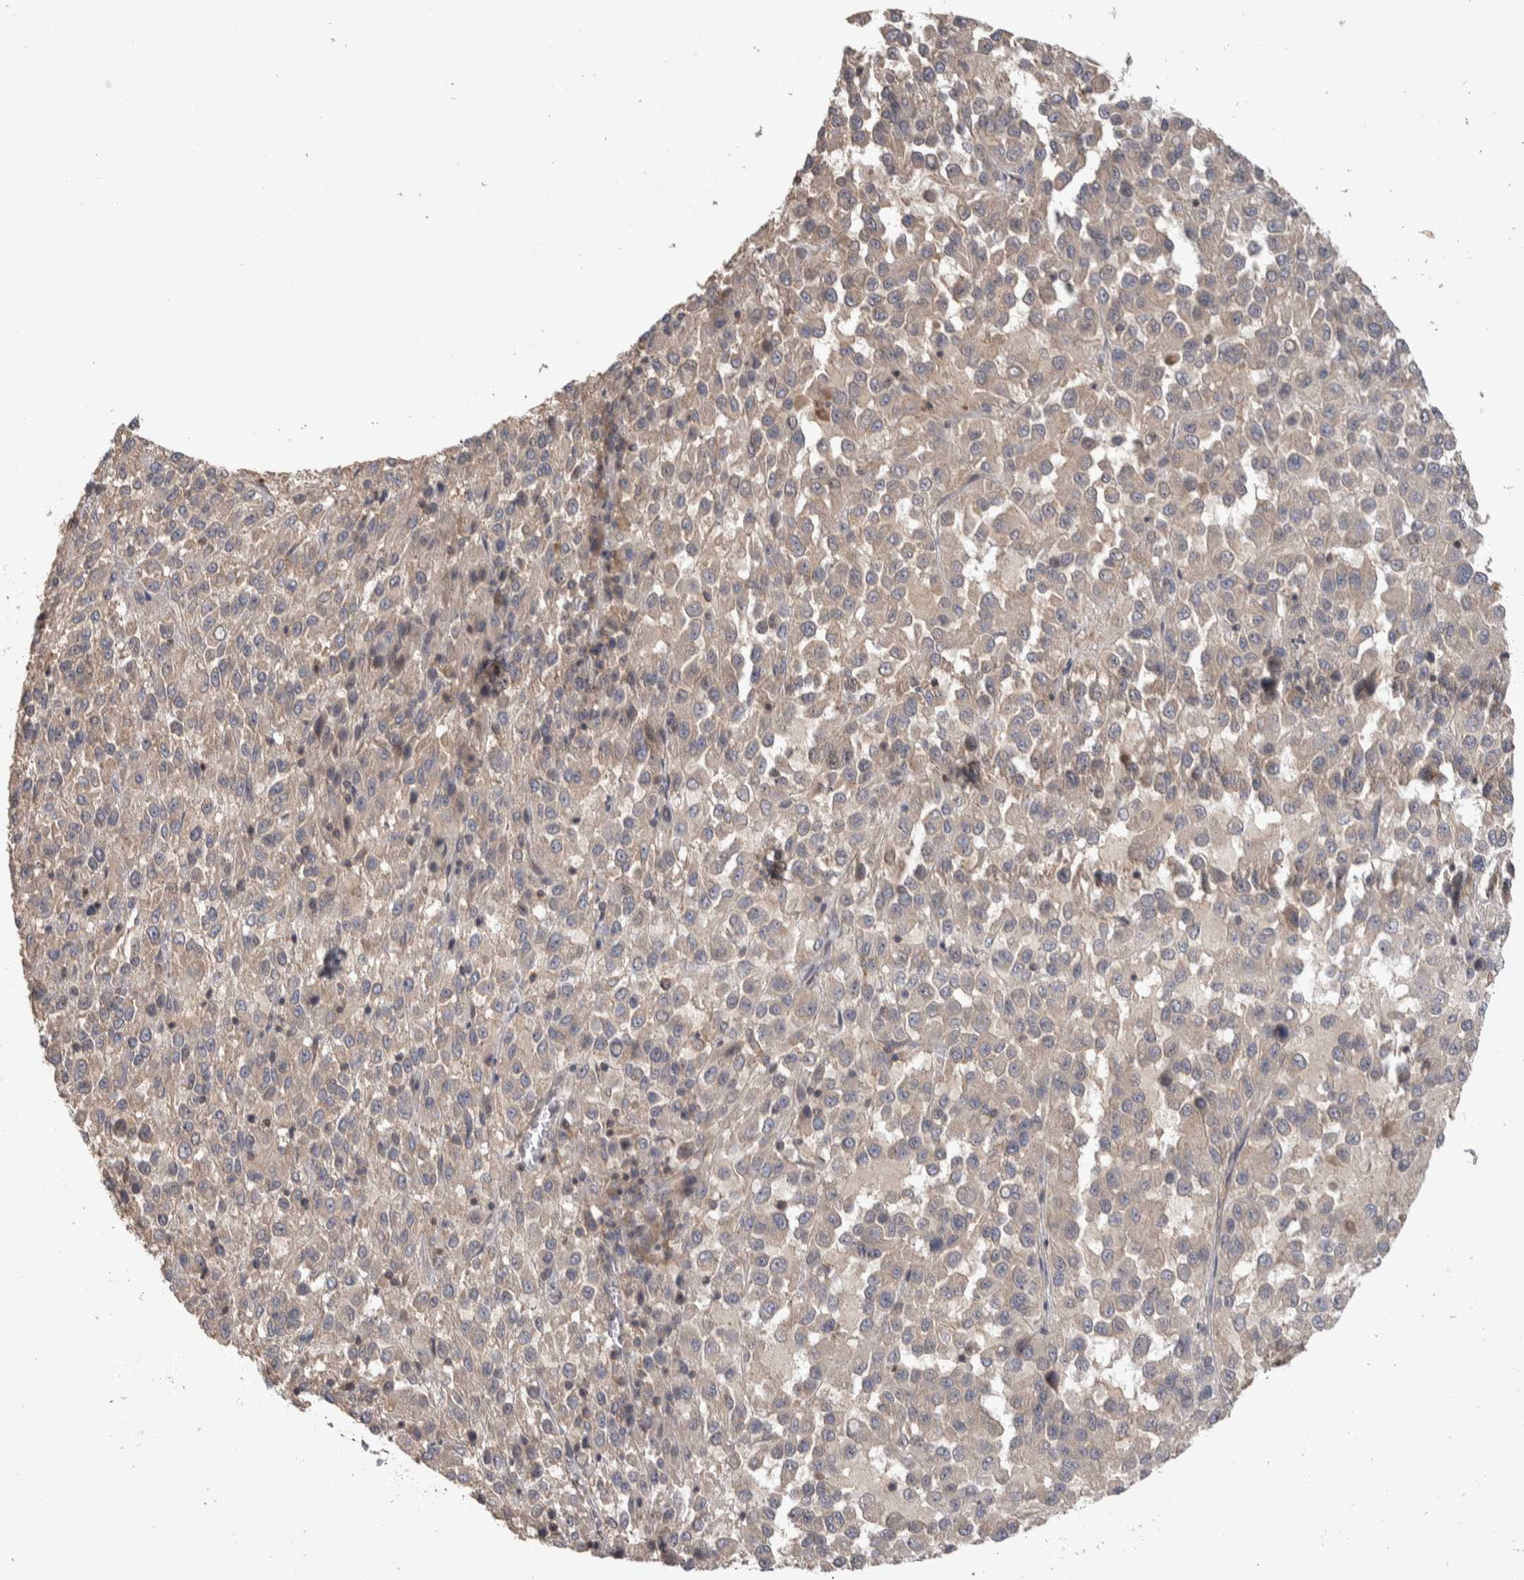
{"staining": {"intensity": "negative", "quantity": "none", "location": "none"}, "tissue": "melanoma", "cell_type": "Tumor cells", "image_type": "cancer", "snomed": [{"axis": "morphology", "description": "Malignant melanoma, Metastatic site"}, {"axis": "topography", "description": "Lung"}], "caption": "Image shows no protein expression in tumor cells of malignant melanoma (metastatic site) tissue. (Stains: DAB (3,3'-diaminobenzidine) immunohistochemistry with hematoxylin counter stain, Microscopy: brightfield microscopy at high magnification).", "gene": "IFRD1", "patient": {"sex": "male", "age": 64}}